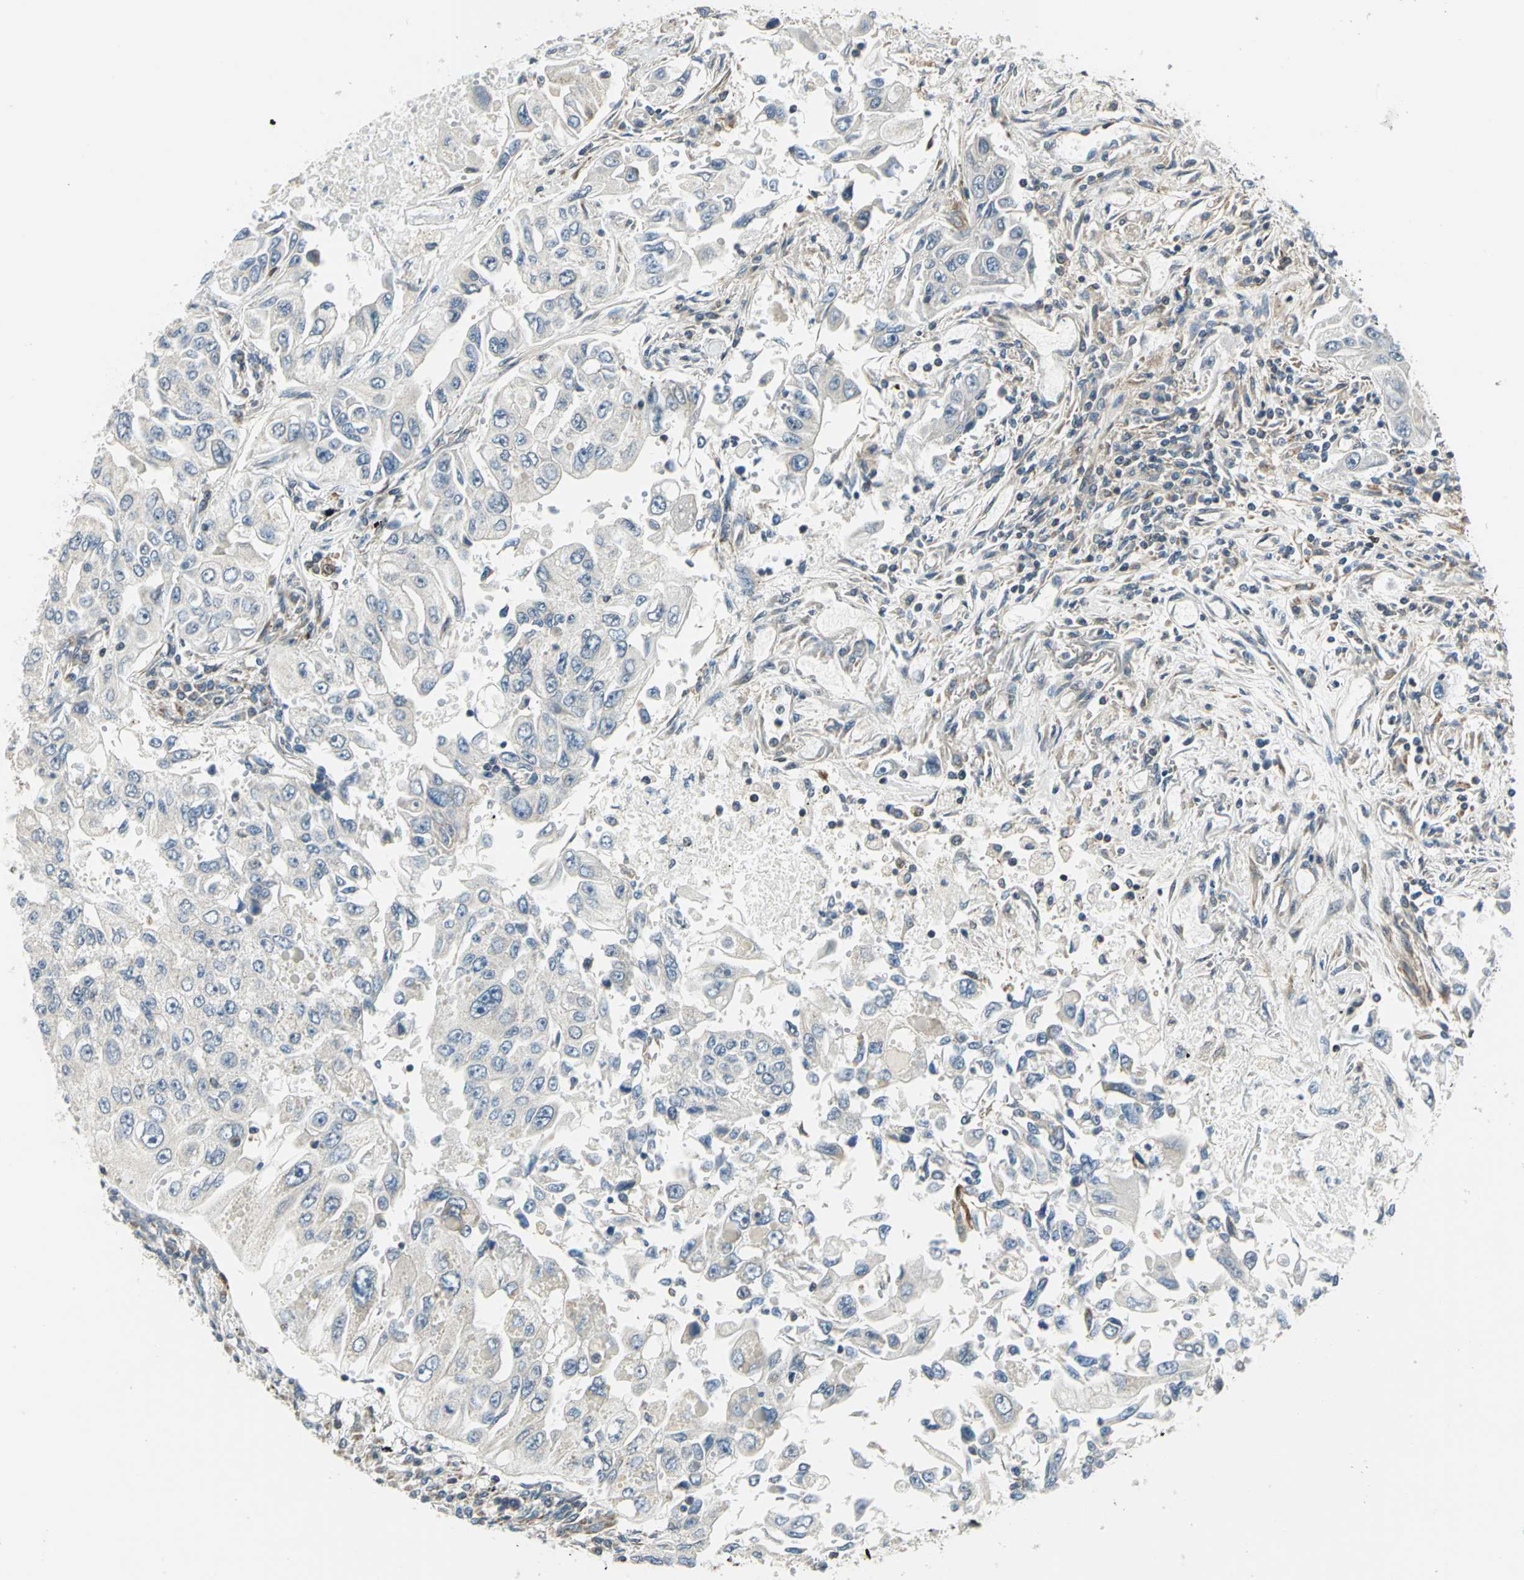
{"staining": {"intensity": "weak", "quantity": "<25%", "location": "cytoplasmic/membranous"}, "tissue": "lung cancer", "cell_type": "Tumor cells", "image_type": "cancer", "snomed": [{"axis": "morphology", "description": "Adenocarcinoma, NOS"}, {"axis": "topography", "description": "Lung"}], "caption": "Immunohistochemistry (IHC) image of human lung cancer (adenocarcinoma) stained for a protein (brown), which demonstrates no positivity in tumor cells.", "gene": "PLAGL2", "patient": {"sex": "male", "age": 84}}